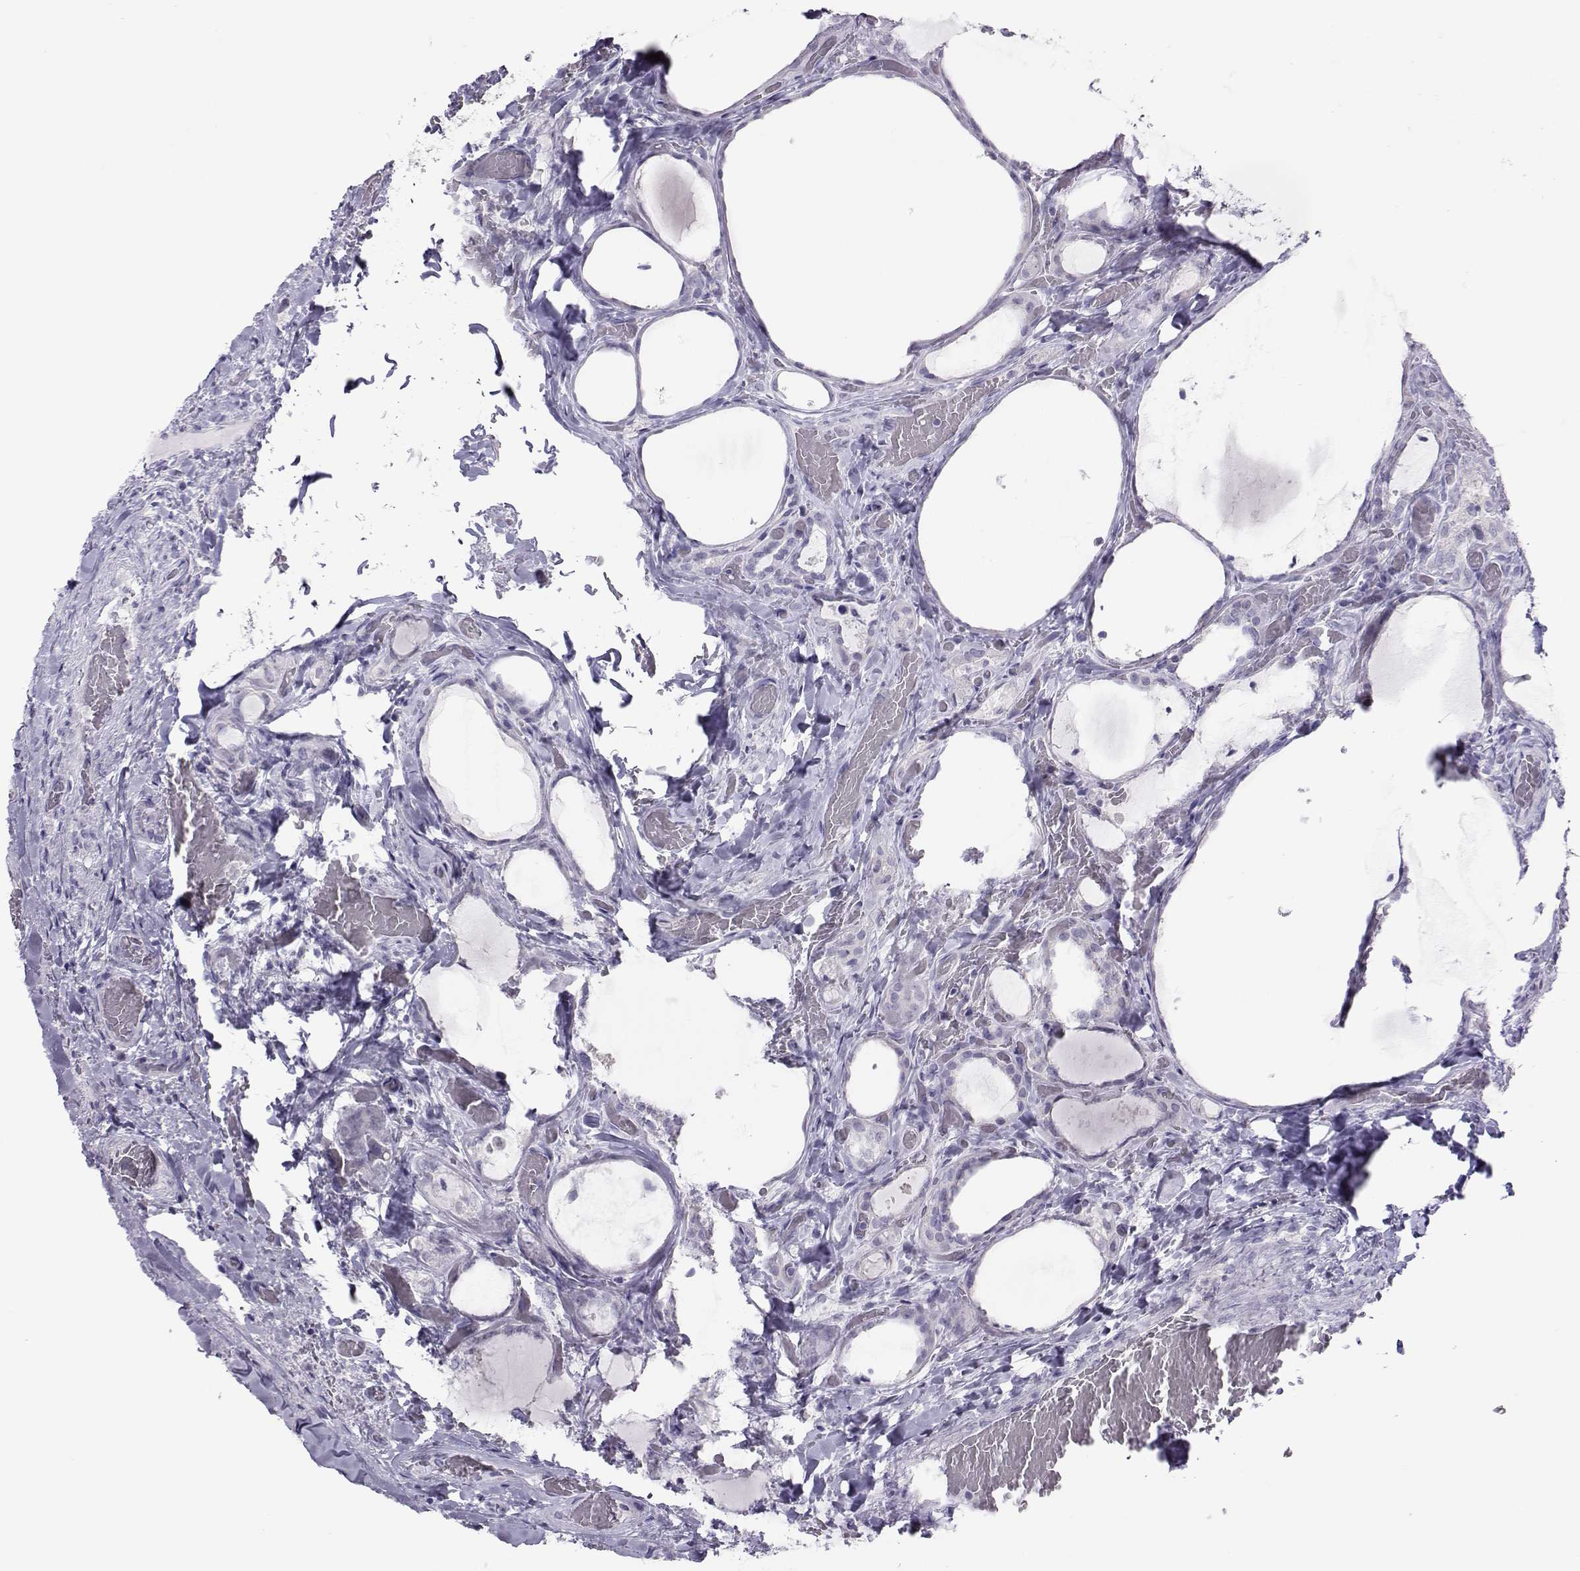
{"staining": {"intensity": "negative", "quantity": "none", "location": "none"}, "tissue": "thyroid cancer", "cell_type": "Tumor cells", "image_type": "cancer", "snomed": [{"axis": "morphology", "description": "Papillary adenocarcinoma, NOS"}, {"axis": "topography", "description": "Thyroid gland"}], "caption": "This is an immunohistochemistry (IHC) photomicrograph of human papillary adenocarcinoma (thyroid). There is no staining in tumor cells.", "gene": "TRPM7", "patient": {"sex": "female", "age": 39}}